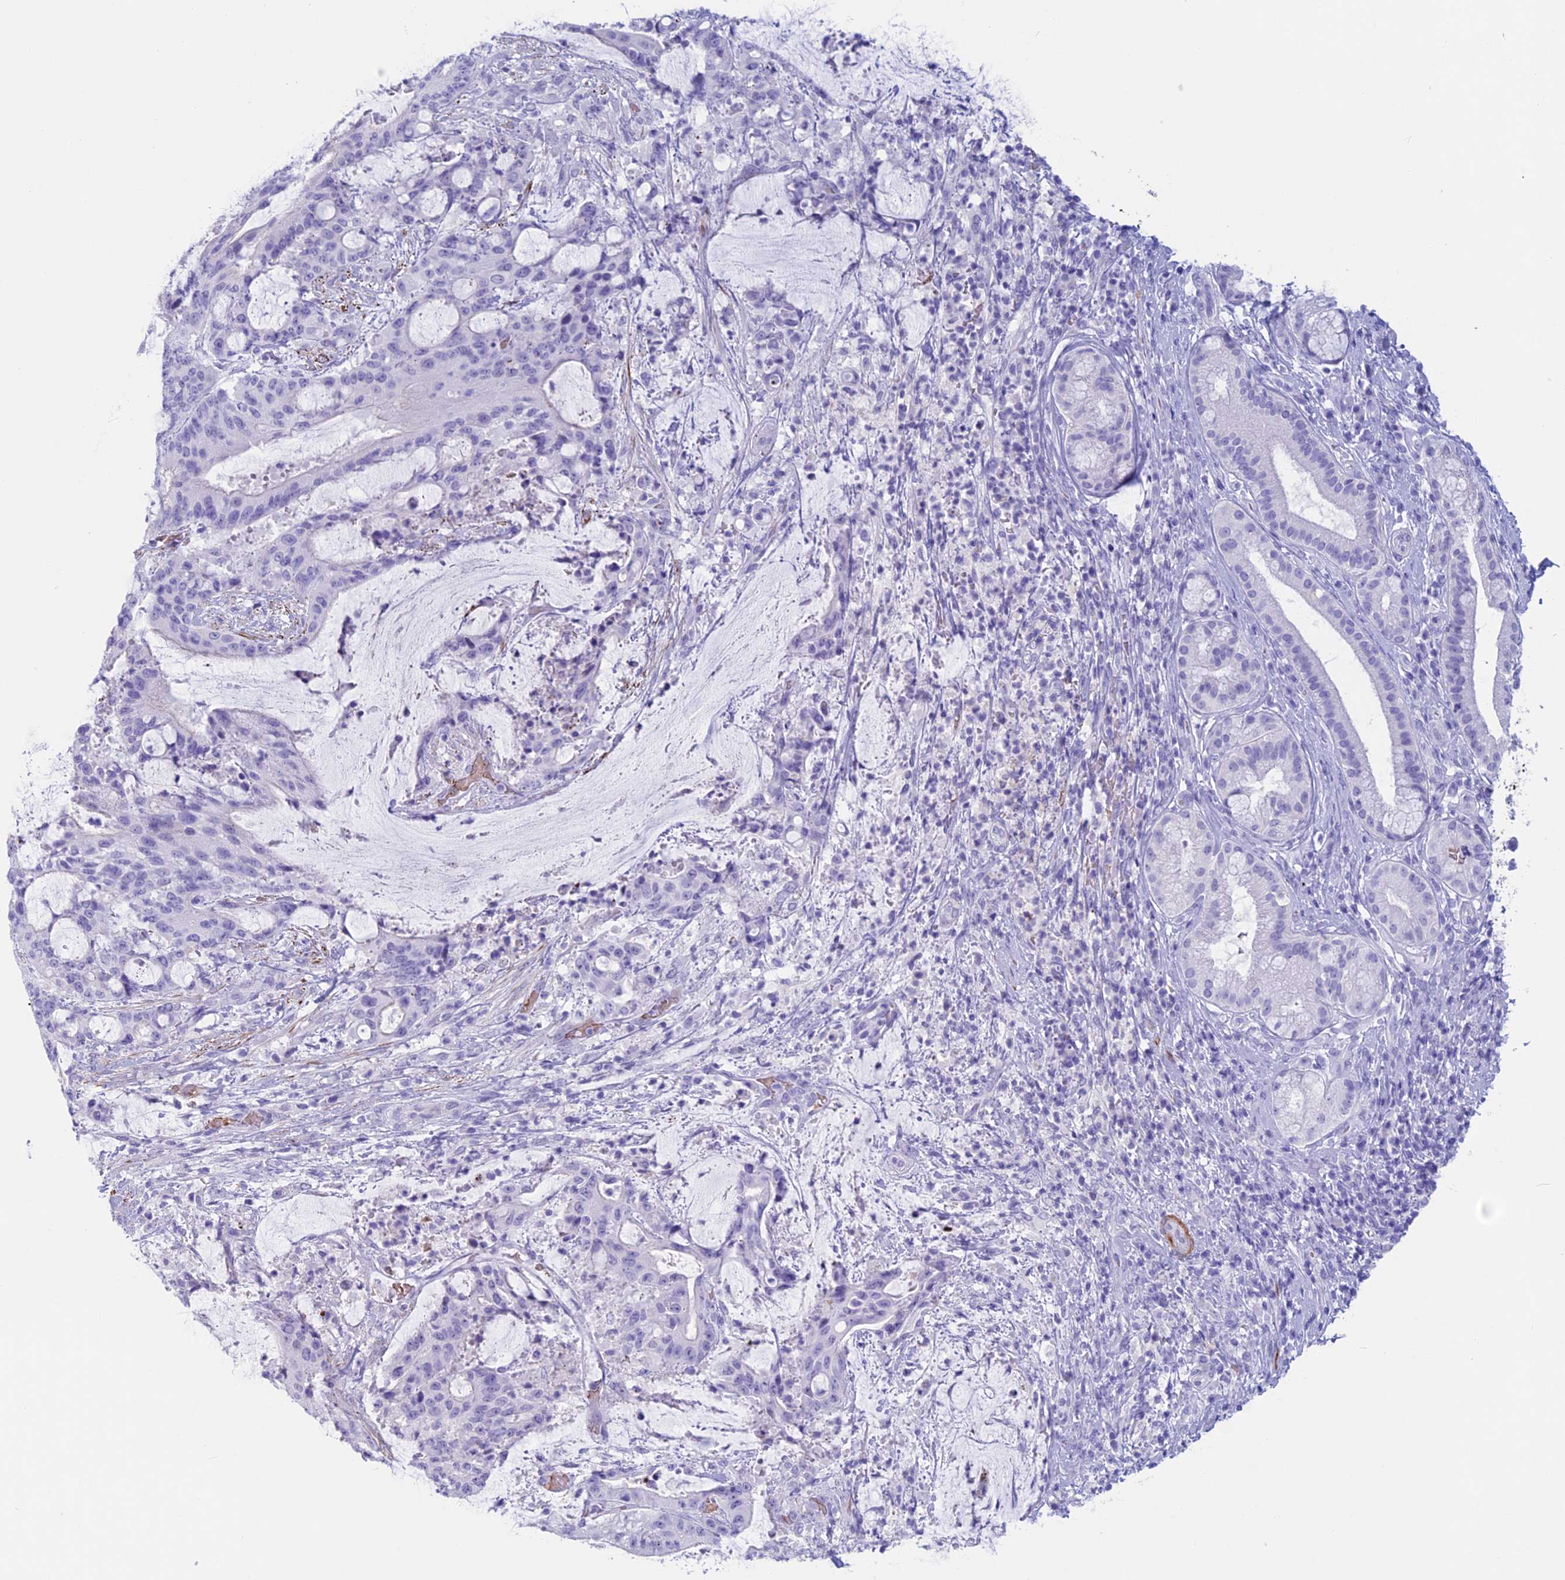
{"staining": {"intensity": "negative", "quantity": "none", "location": "none"}, "tissue": "liver cancer", "cell_type": "Tumor cells", "image_type": "cancer", "snomed": [{"axis": "morphology", "description": "Normal tissue, NOS"}, {"axis": "morphology", "description": "Cholangiocarcinoma"}, {"axis": "topography", "description": "Liver"}, {"axis": "topography", "description": "Peripheral nerve tissue"}], "caption": "This is an immunohistochemistry photomicrograph of cholangiocarcinoma (liver). There is no expression in tumor cells.", "gene": "GAPDHS", "patient": {"sex": "female", "age": 73}}